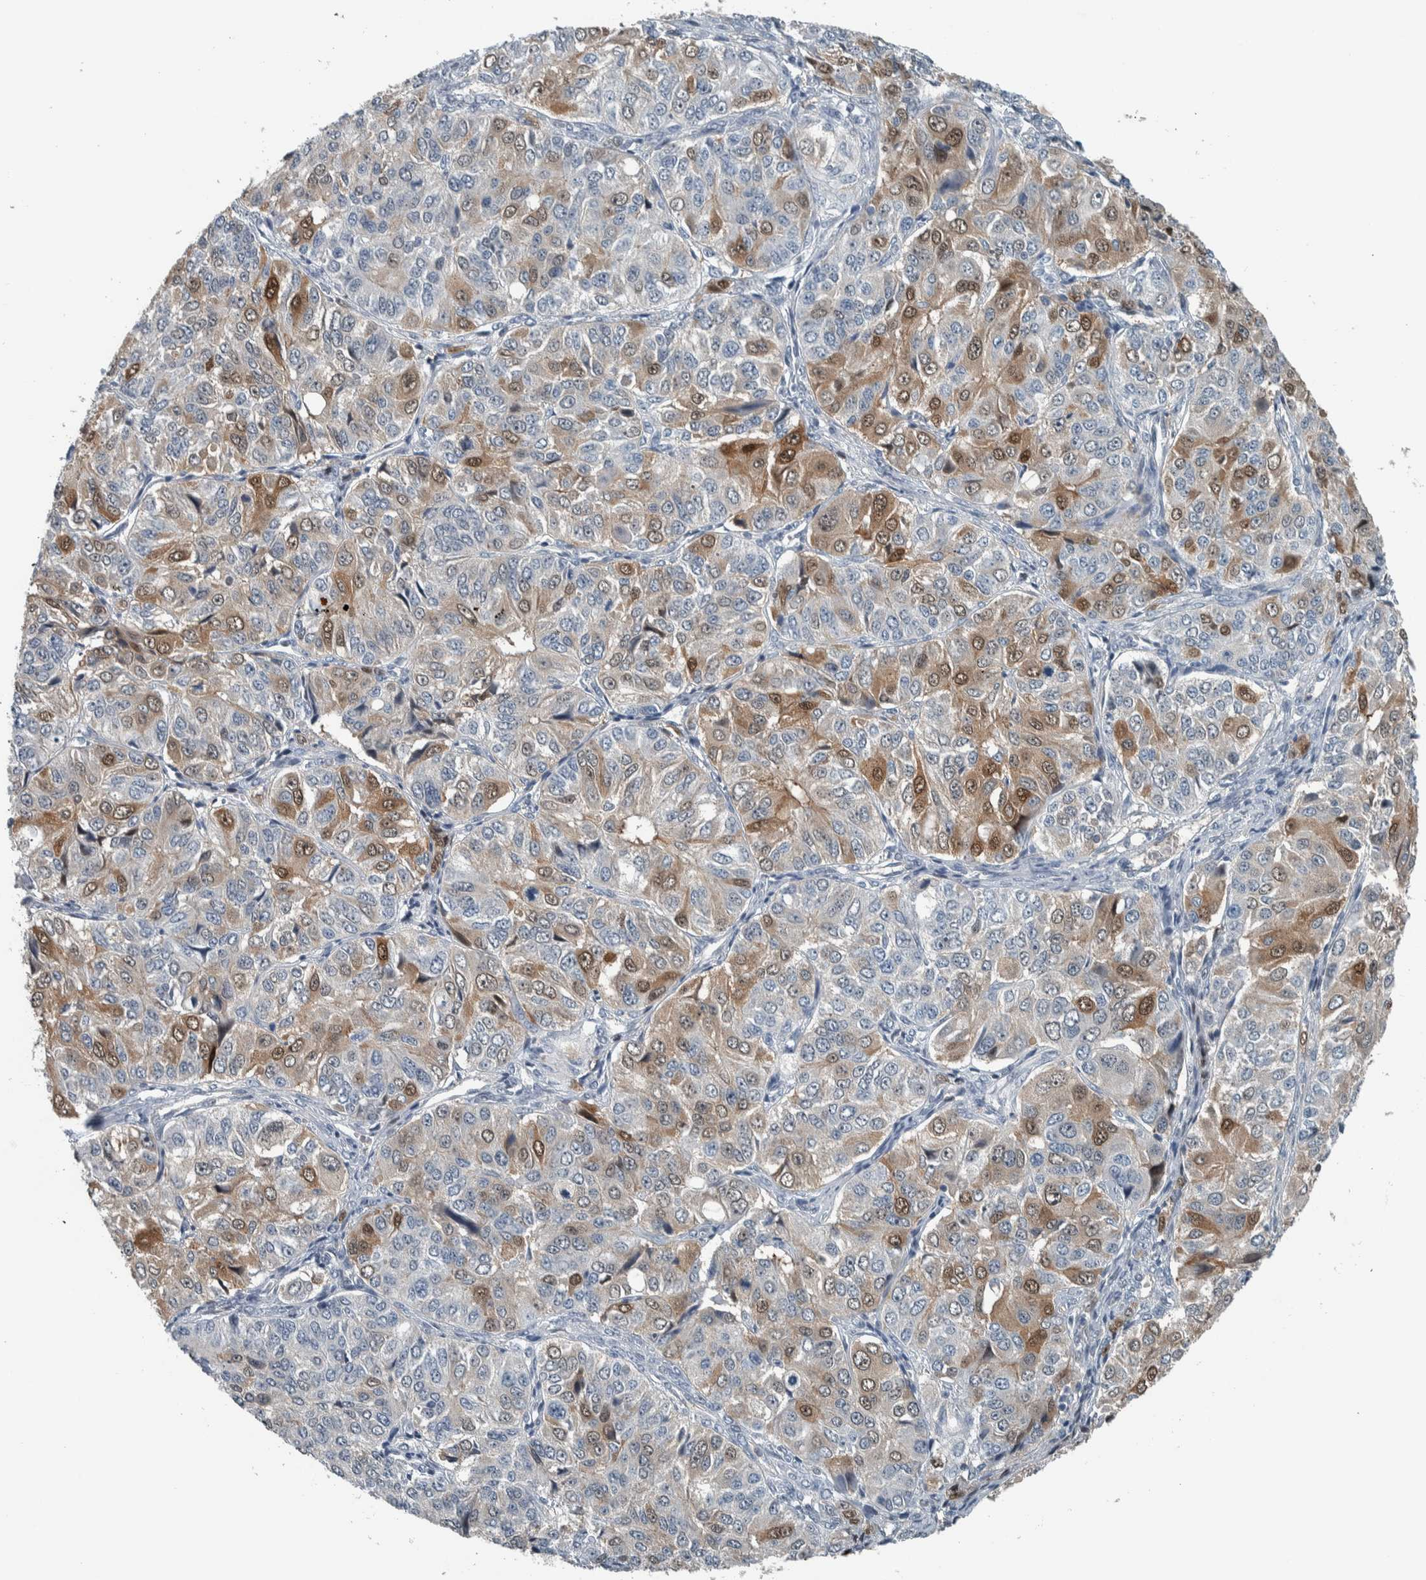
{"staining": {"intensity": "moderate", "quantity": "25%-75%", "location": "cytoplasmic/membranous,nuclear"}, "tissue": "ovarian cancer", "cell_type": "Tumor cells", "image_type": "cancer", "snomed": [{"axis": "morphology", "description": "Carcinoma, endometroid"}, {"axis": "topography", "description": "Ovary"}], "caption": "Ovarian cancer was stained to show a protein in brown. There is medium levels of moderate cytoplasmic/membranous and nuclear staining in approximately 25%-75% of tumor cells. (DAB (3,3'-diaminobenzidine) = brown stain, brightfield microscopy at high magnification).", "gene": "ALAD", "patient": {"sex": "female", "age": 51}}